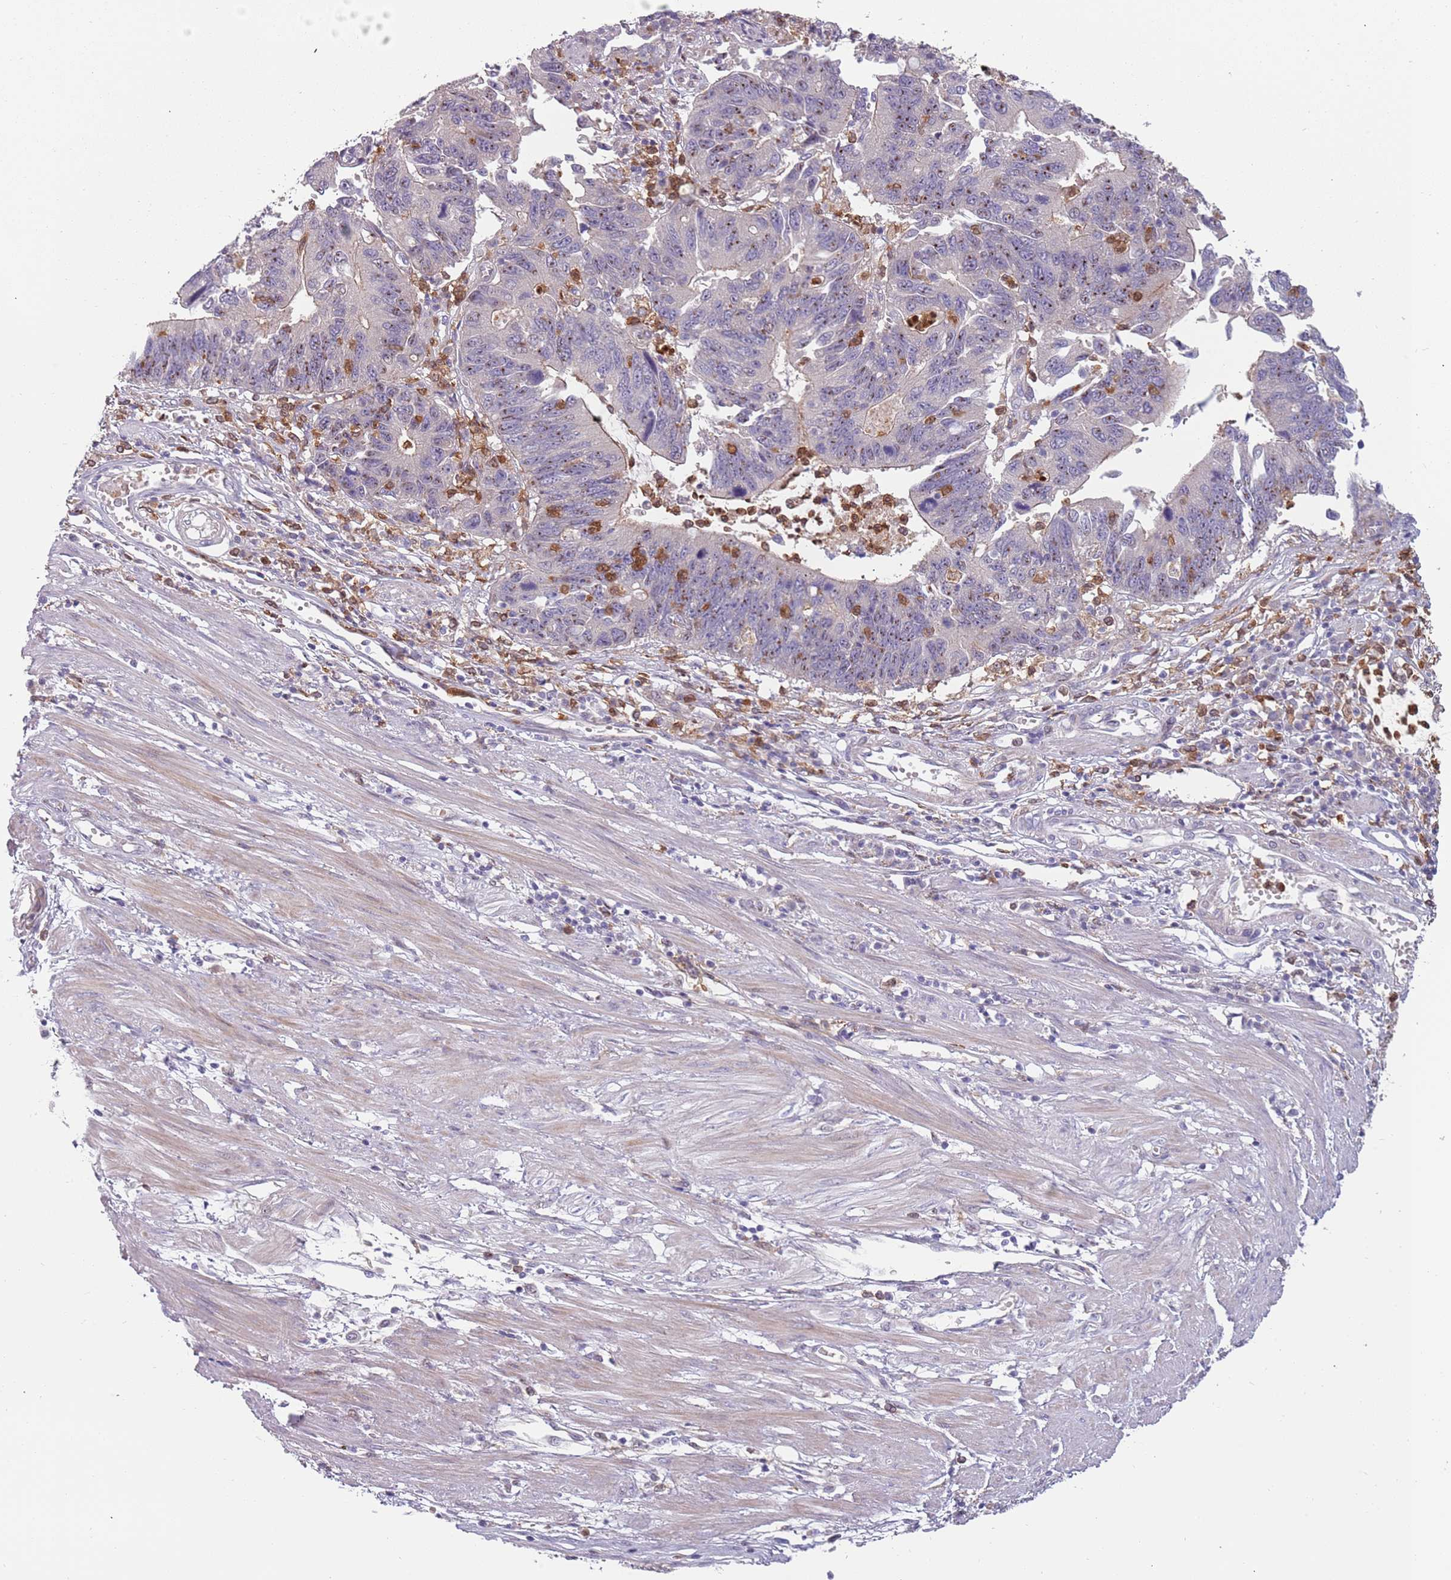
{"staining": {"intensity": "negative", "quantity": "none", "location": "none"}, "tissue": "stomach cancer", "cell_type": "Tumor cells", "image_type": "cancer", "snomed": [{"axis": "morphology", "description": "Adenocarcinoma, NOS"}, {"axis": "topography", "description": "Stomach"}], "caption": "A micrograph of stomach cancer stained for a protein reveals no brown staining in tumor cells.", "gene": "NADK", "patient": {"sex": "male", "age": 59}}